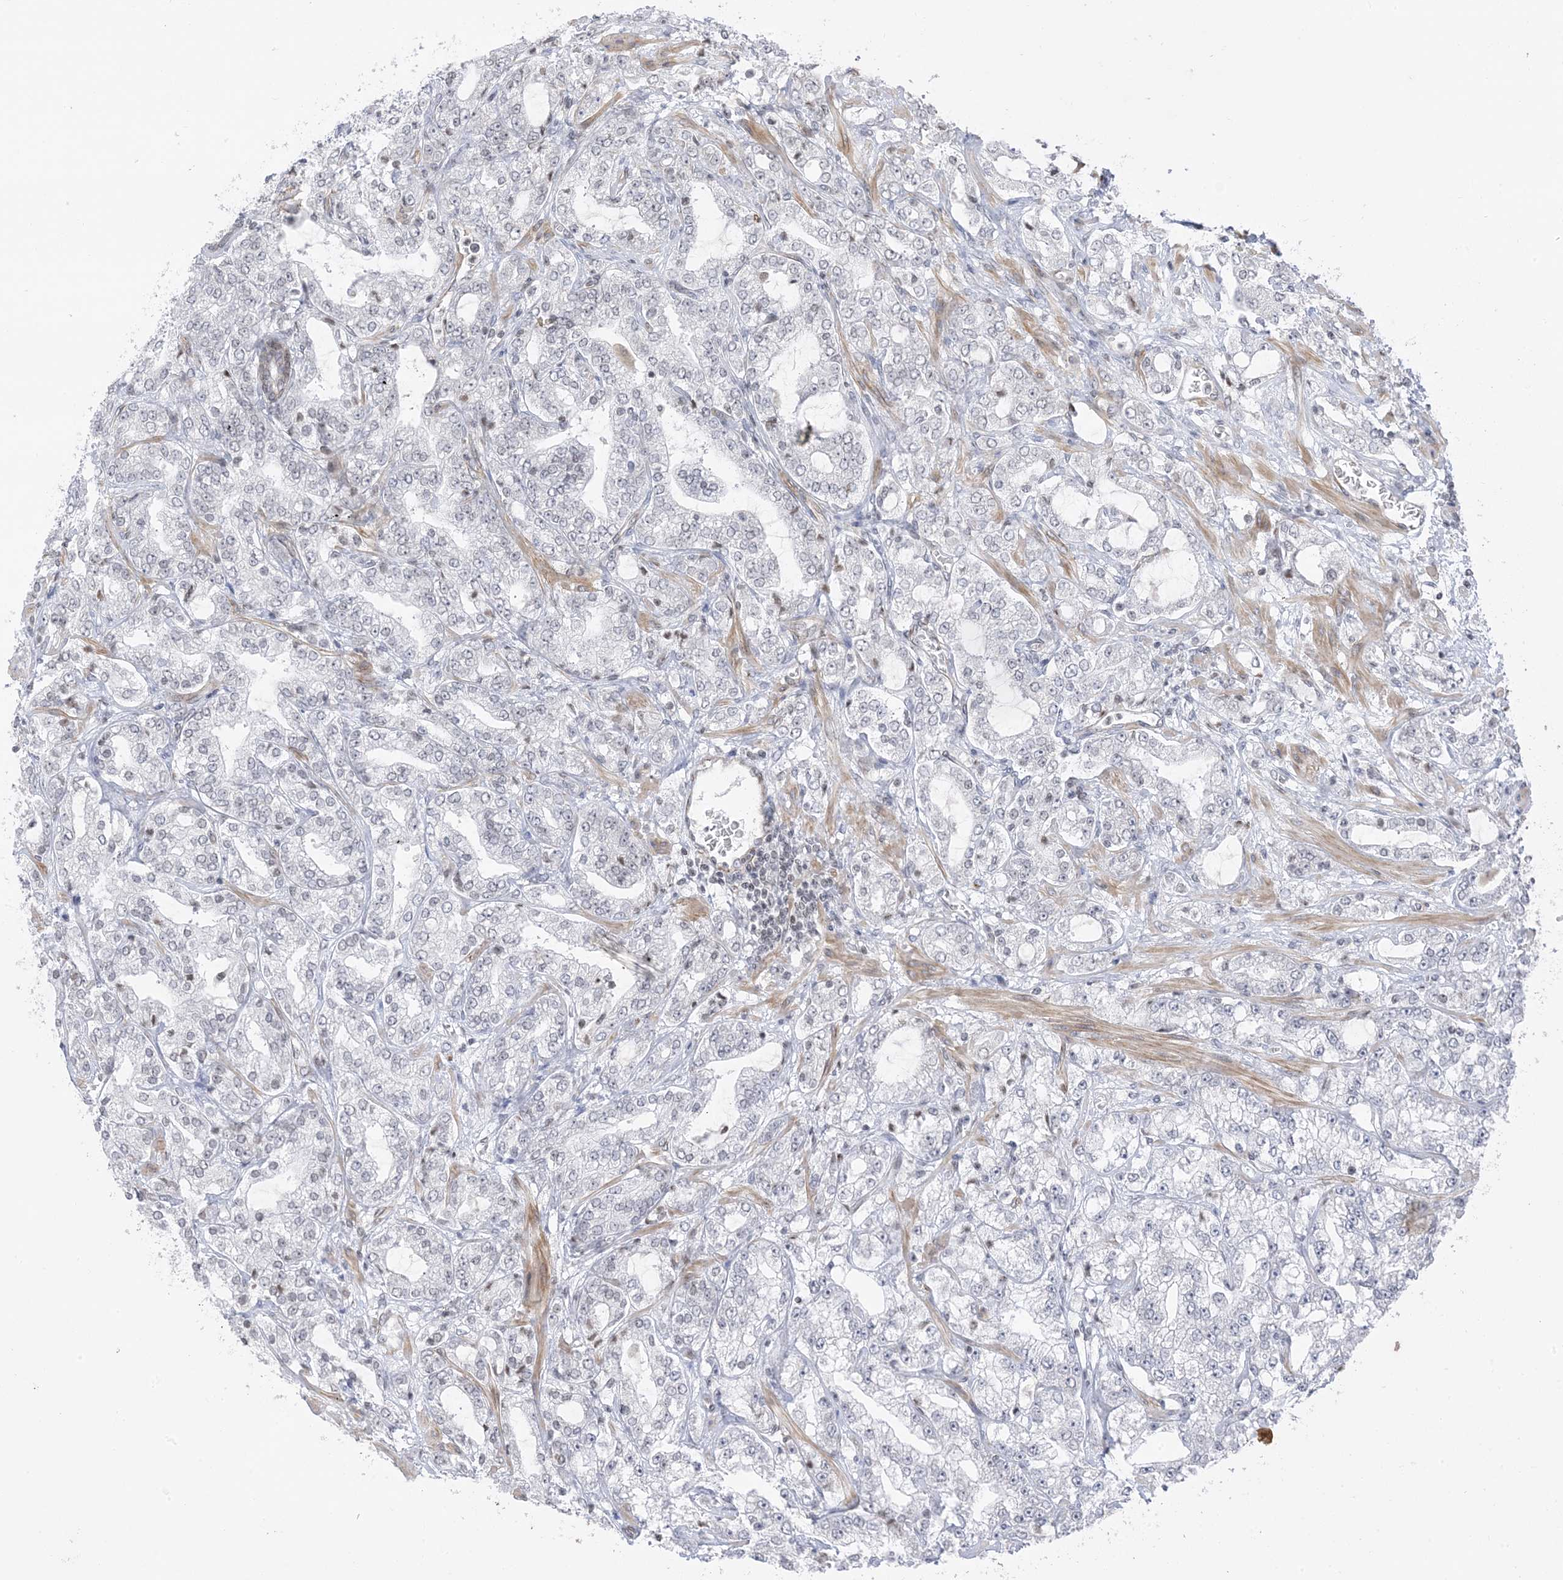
{"staining": {"intensity": "negative", "quantity": "none", "location": "none"}, "tissue": "prostate cancer", "cell_type": "Tumor cells", "image_type": "cancer", "snomed": [{"axis": "morphology", "description": "Adenocarcinoma, High grade"}, {"axis": "topography", "description": "Prostate"}], "caption": "Tumor cells show no significant expression in prostate cancer (high-grade adenocarcinoma).", "gene": "METAP1D", "patient": {"sex": "male", "age": 64}}